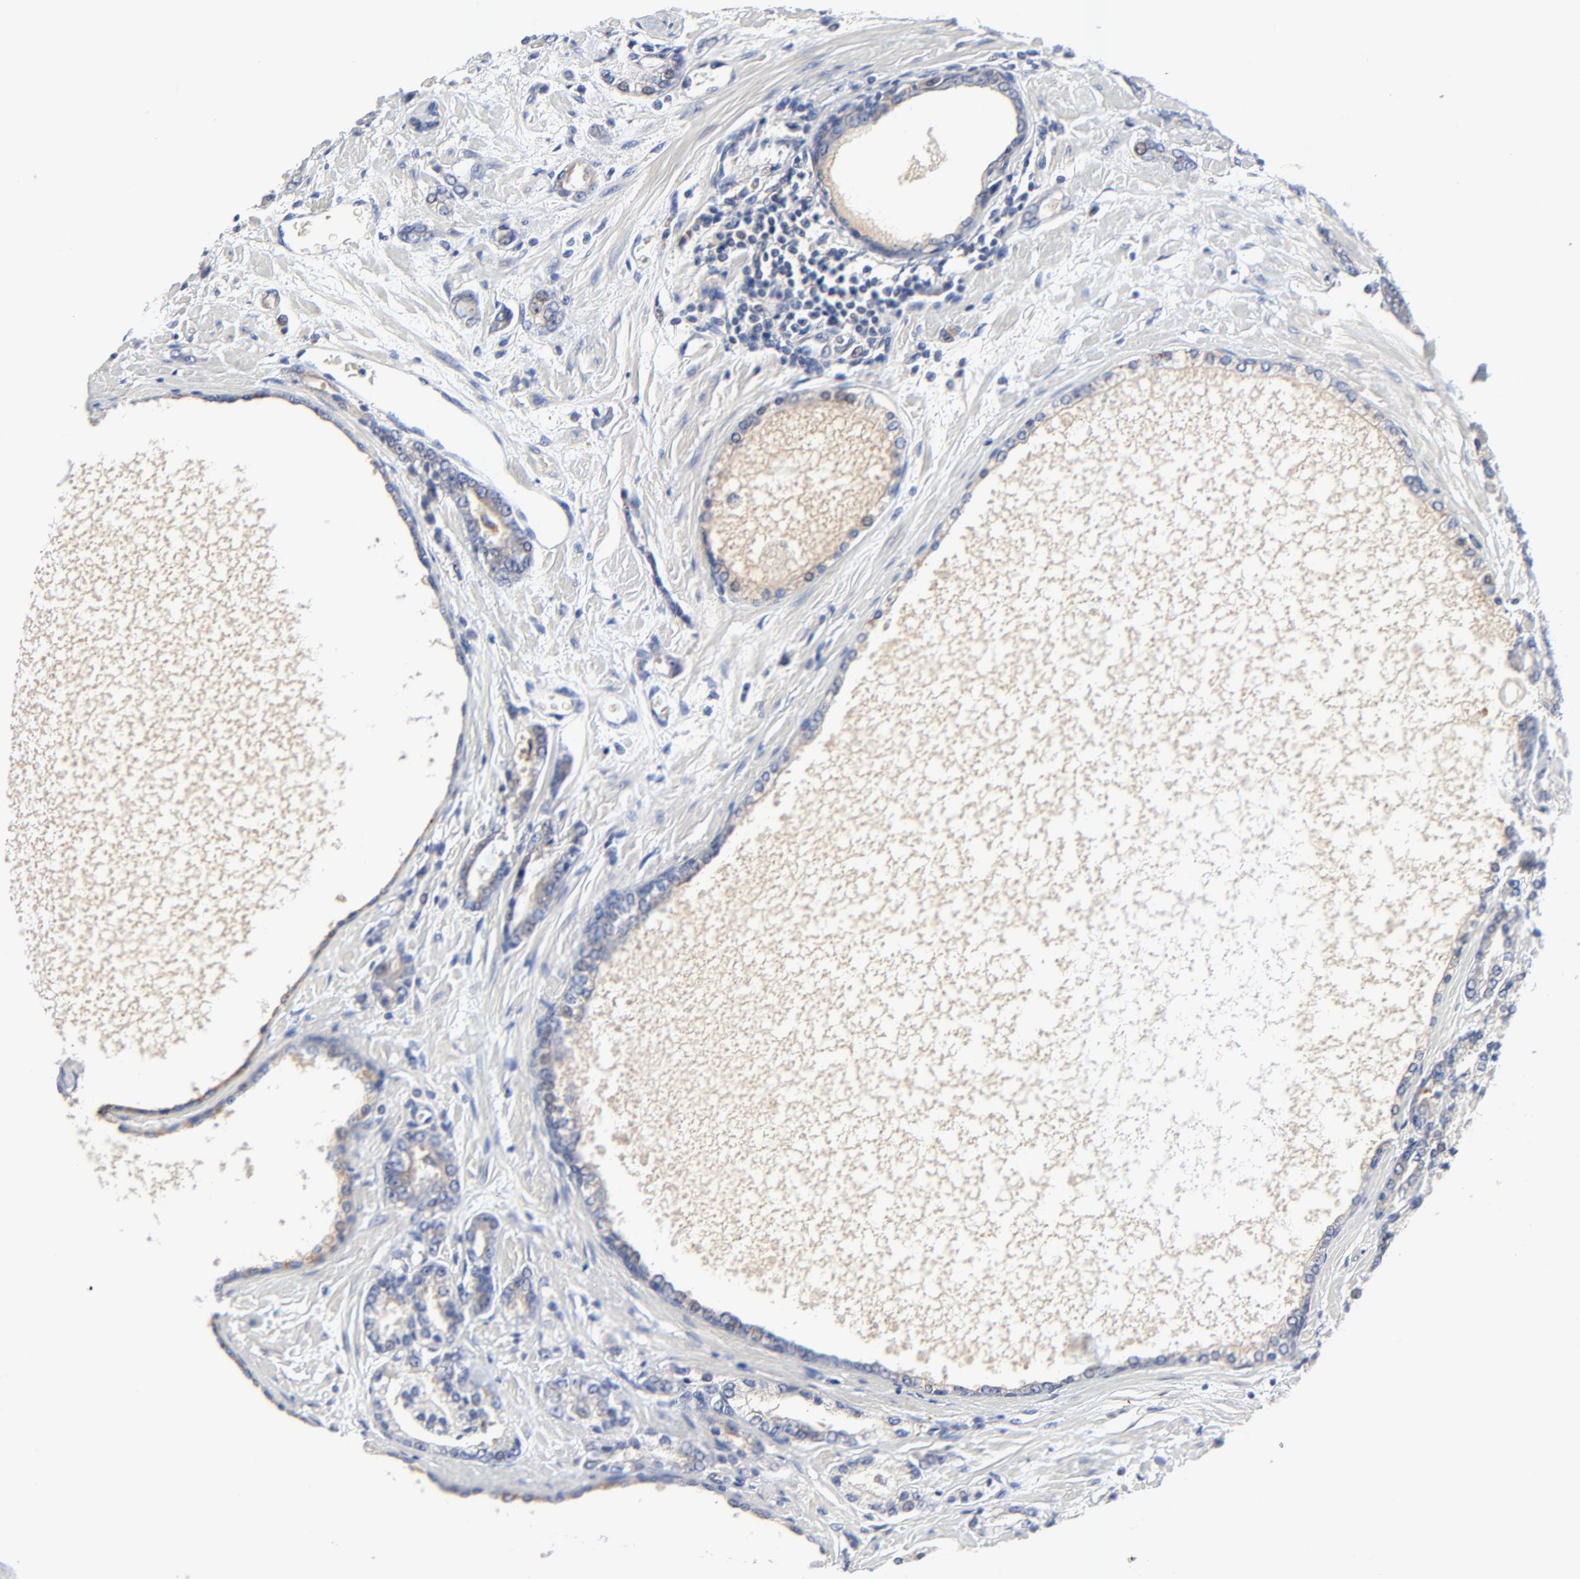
{"staining": {"intensity": "weak", "quantity": "<25%", "location": "cytoplasmic/membranous"}, "tissue": "prostate cancer", "cell_type": "Tumor cells", "image_type": "cancer", "snomed": [{"axis": "morphology", "description": "Adenocarcinoma, High grade"}, {"axis": "topography", "description": "Prostate"}], "caption": "Immunohistochemistry (IHC) image of neoplastic tissue: human prostate cancer (high-grade adenocarcinoma) stained with DAB displays no significant protein staining in tumor cells.", "gene": "VAV2", "patient": {"sex": "male", "age": 71}}